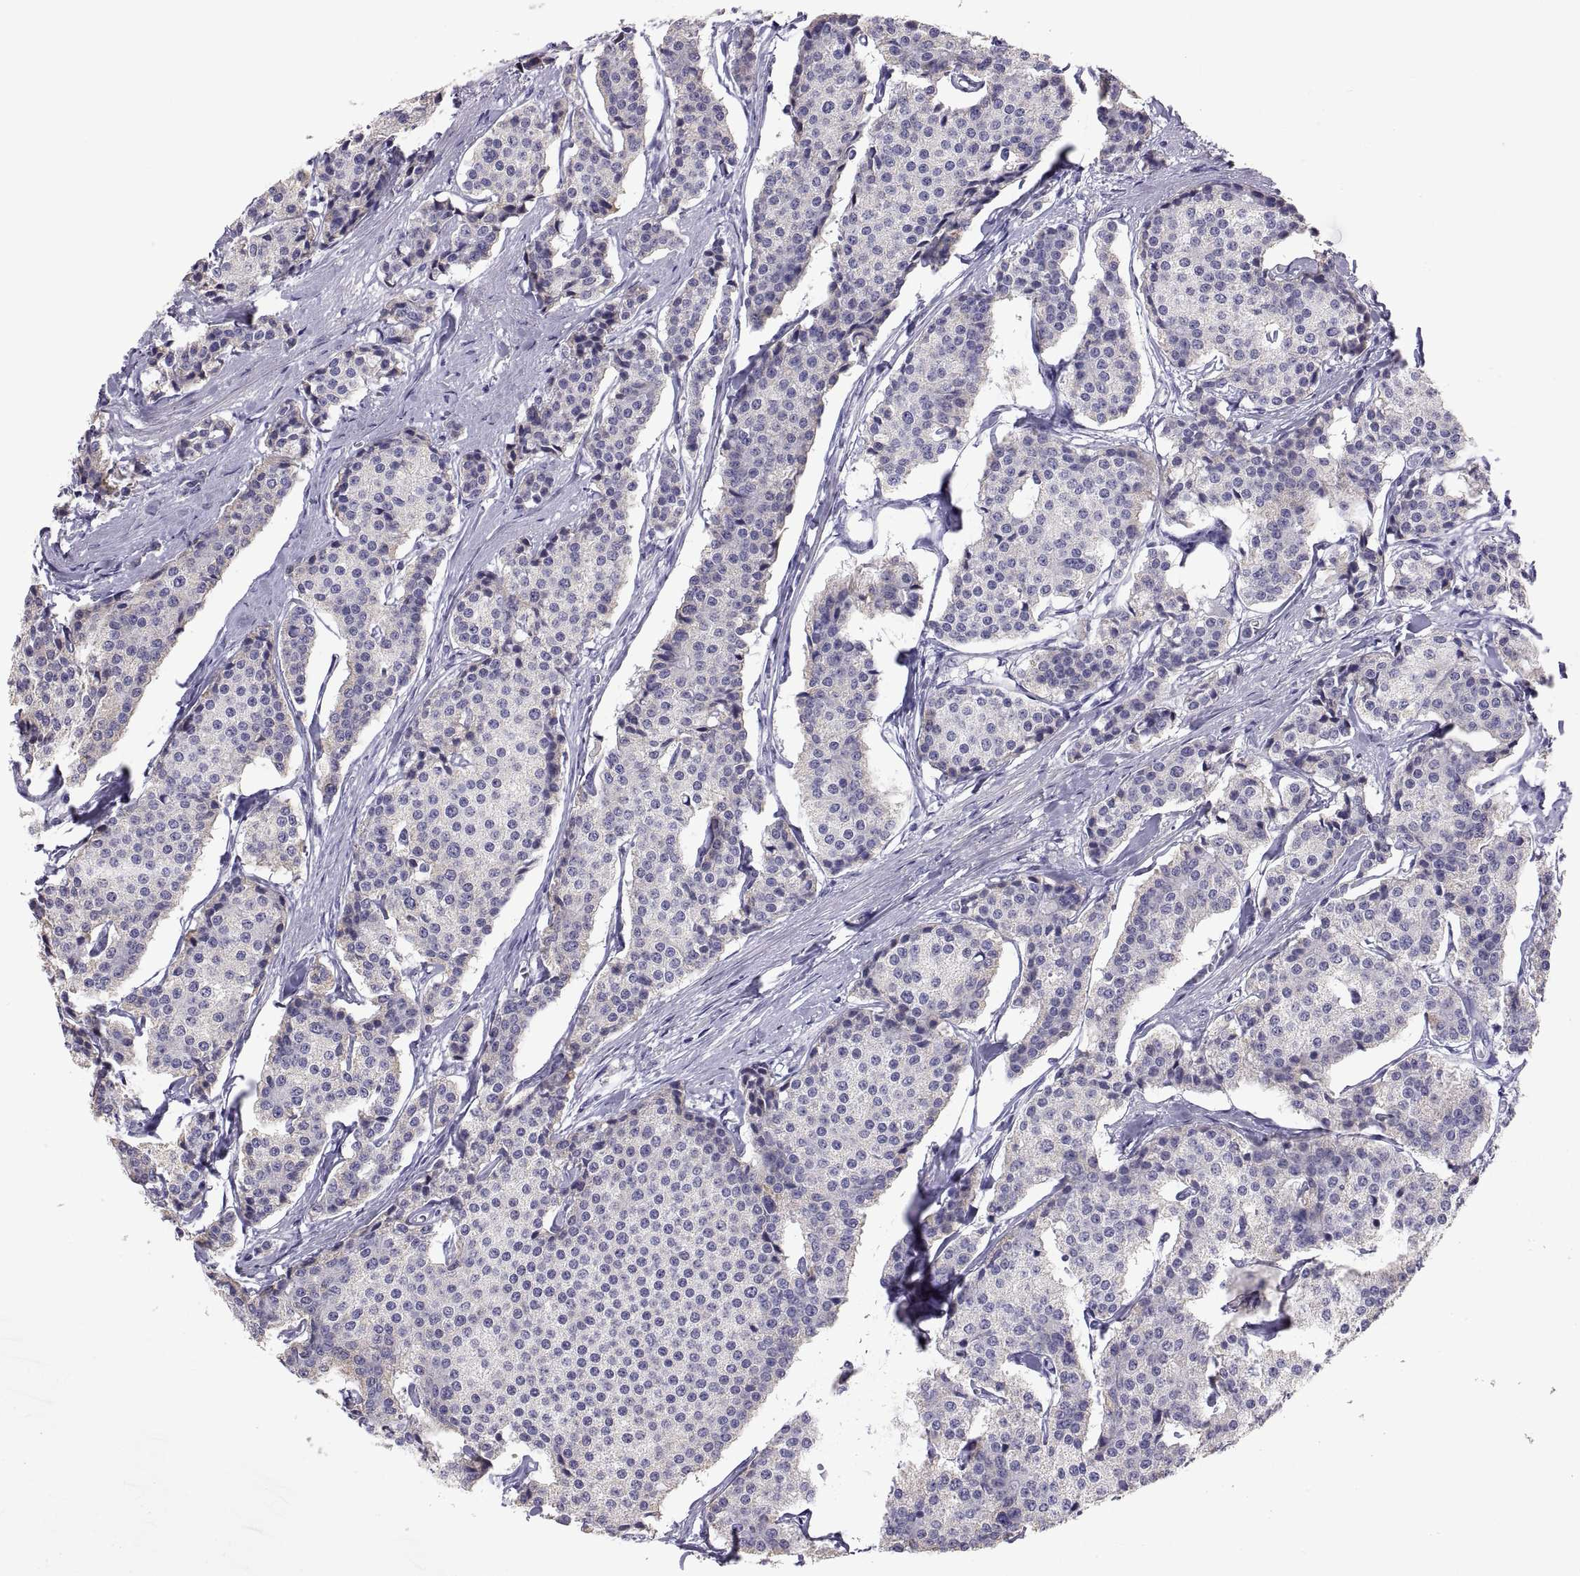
{"staining": {"intensity": "negative", "quantity": "none", "location": "none"}, "tissue": "carcinoid", "cell_type": "Tumor cells", "image_type": "cancer", "snomed": [{"axis": "morphology", "description": "Carcinoid, malignant, NOS"}, {"axis": "topography", "description": "Small intestine"}], "caption": "Immunohistochemical staining of carcinoid displays no significant staining in tumor cells.", "gene": "FAM170A", "patient": {"sex": "female", "age": 65}}